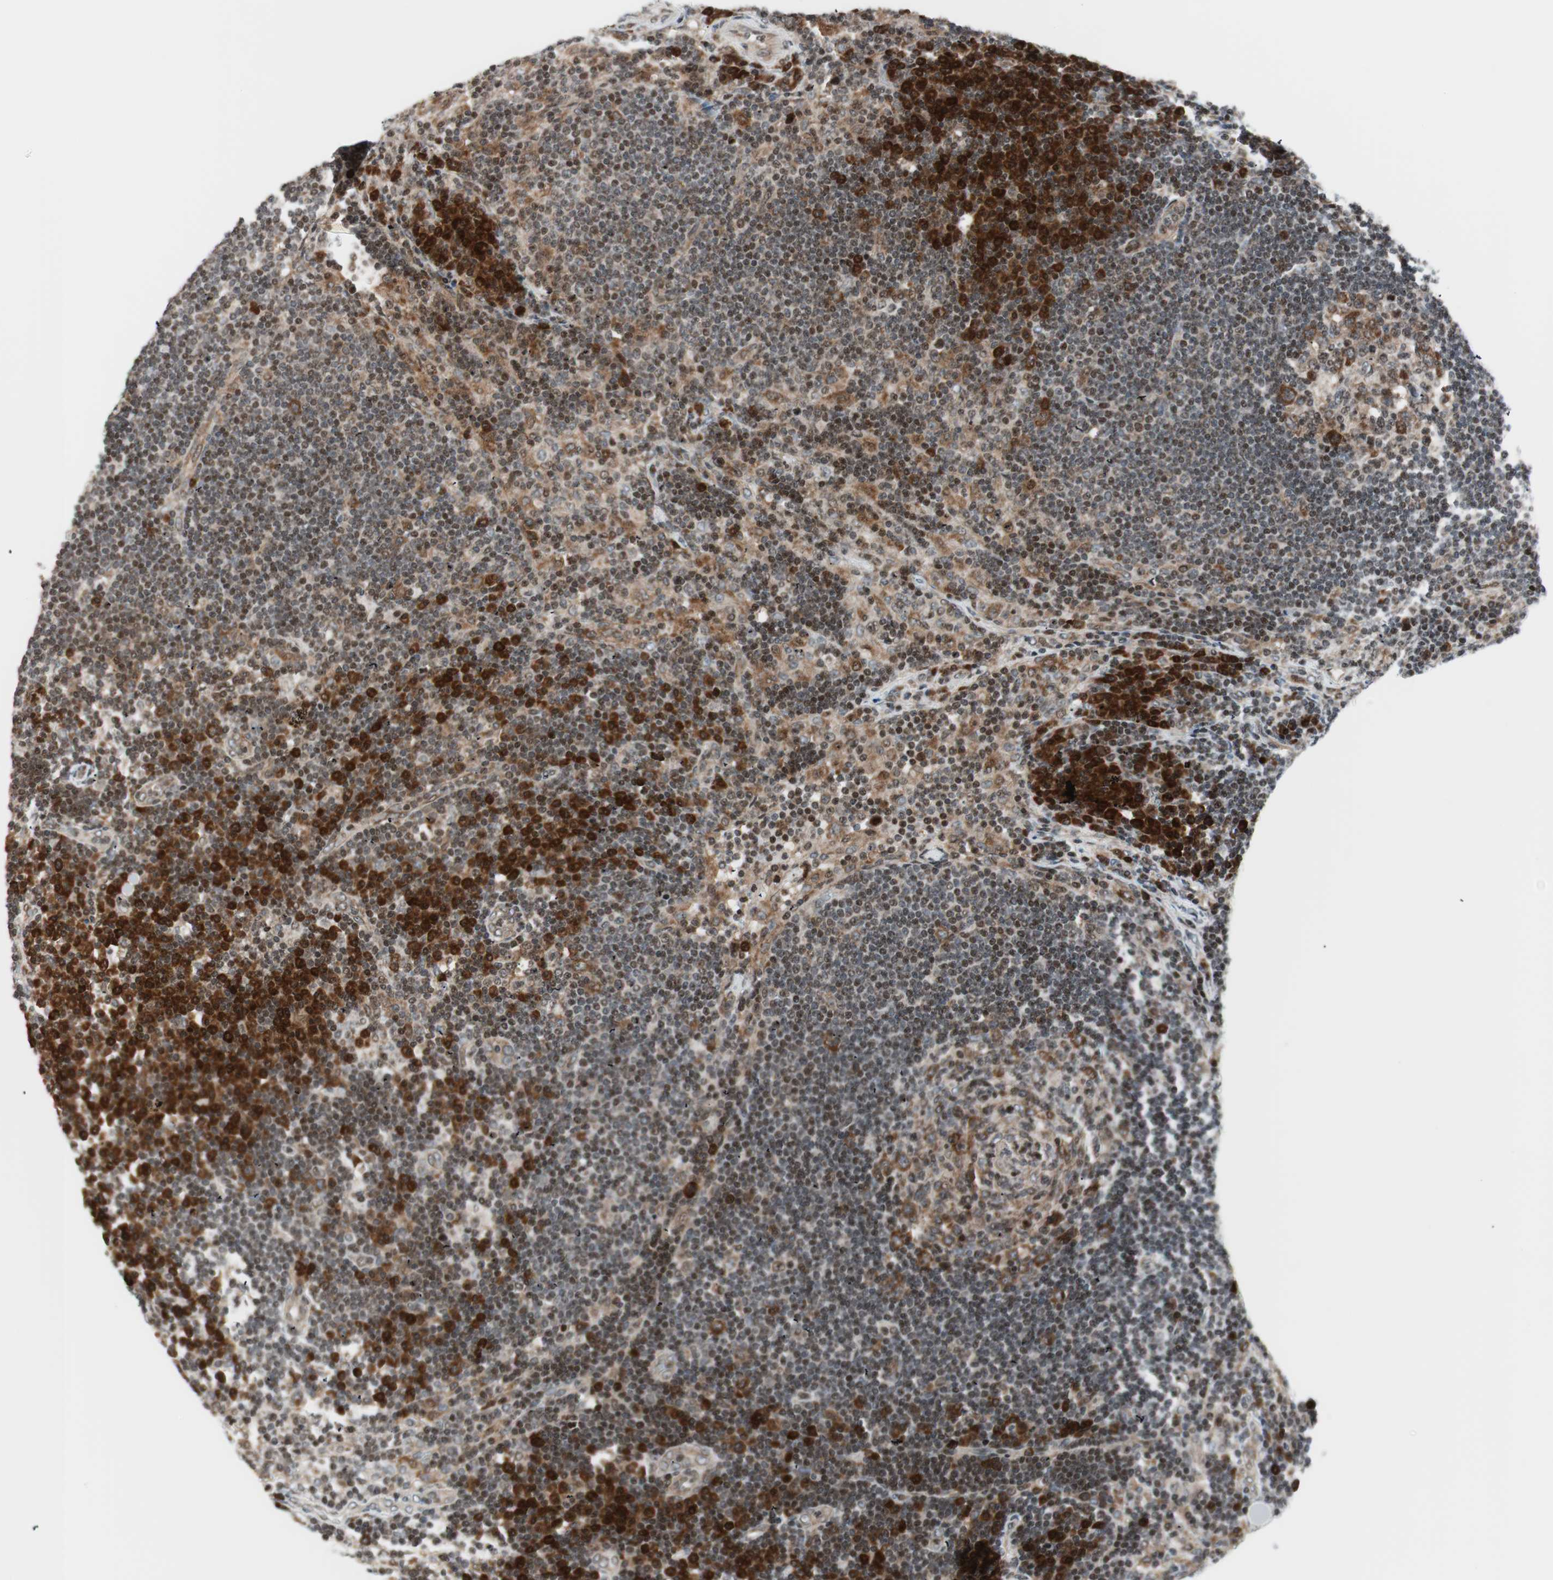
{"staining": {"intensity": "moderate", "quantity": ">75%", "location": "cytoplasmic/membranous,nuclear"}, "tissue": "lymph node", "cell_type": "Germinal center cells", "image_type": "normal", "snomed": [{"axis": "morphology", "description": "Normal tissue, NOS"}, {"axis": "morphology", "description": "Squamous cell carcinoma, metastatic, NOS"}, {"axis": "topography", "description": "Lymph node"}], "caption": "Protein staining displays moderate cytoplasmic/membranous,nuclear staining in about >75% of germinal center cells in benign lymph node.", "gene": "TPT1", "patient": {"sex": "female", "age": 53}}